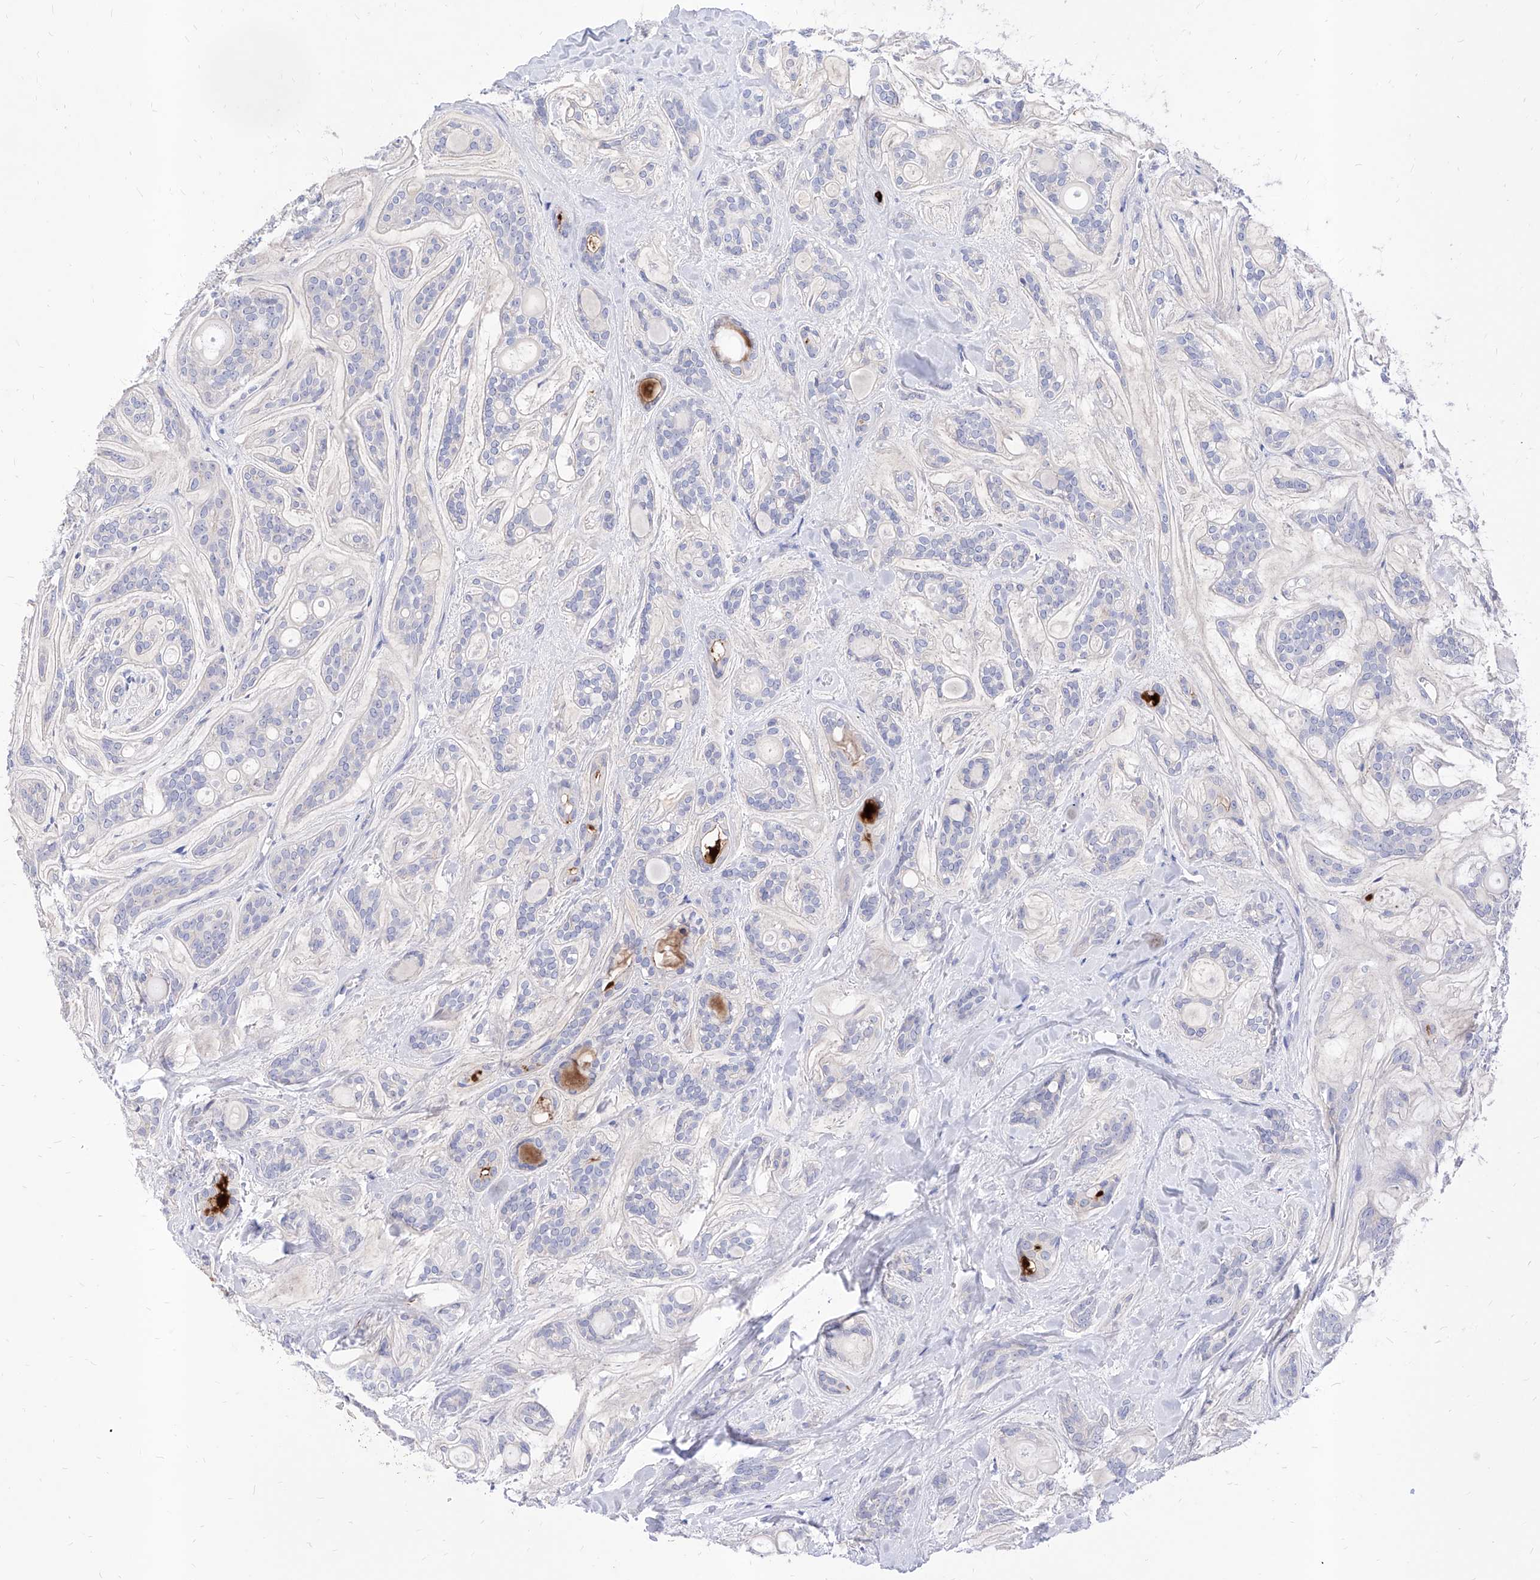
{"staining": {"intensity": "negative", "quantity": "none", "location": "none"}, "tissue": "head and neck cancer", "cell_type": "Tumor cells", "image_type": "cancer", "snomed": [{"axis": "morphology", "description": "Adenocarcinoma, NOS"}, {"axis": "topography", "description": "Head-Neck"}], "caption": "This photomicrograph is of adenocarcinoma (head and neck) stained with IHC to label a protein in brown with the nuclei are counter-stained blue. There is no positivity in tumor cells.", "gene": "VAX1", "patient": {"sex": "male", "age": 66}}